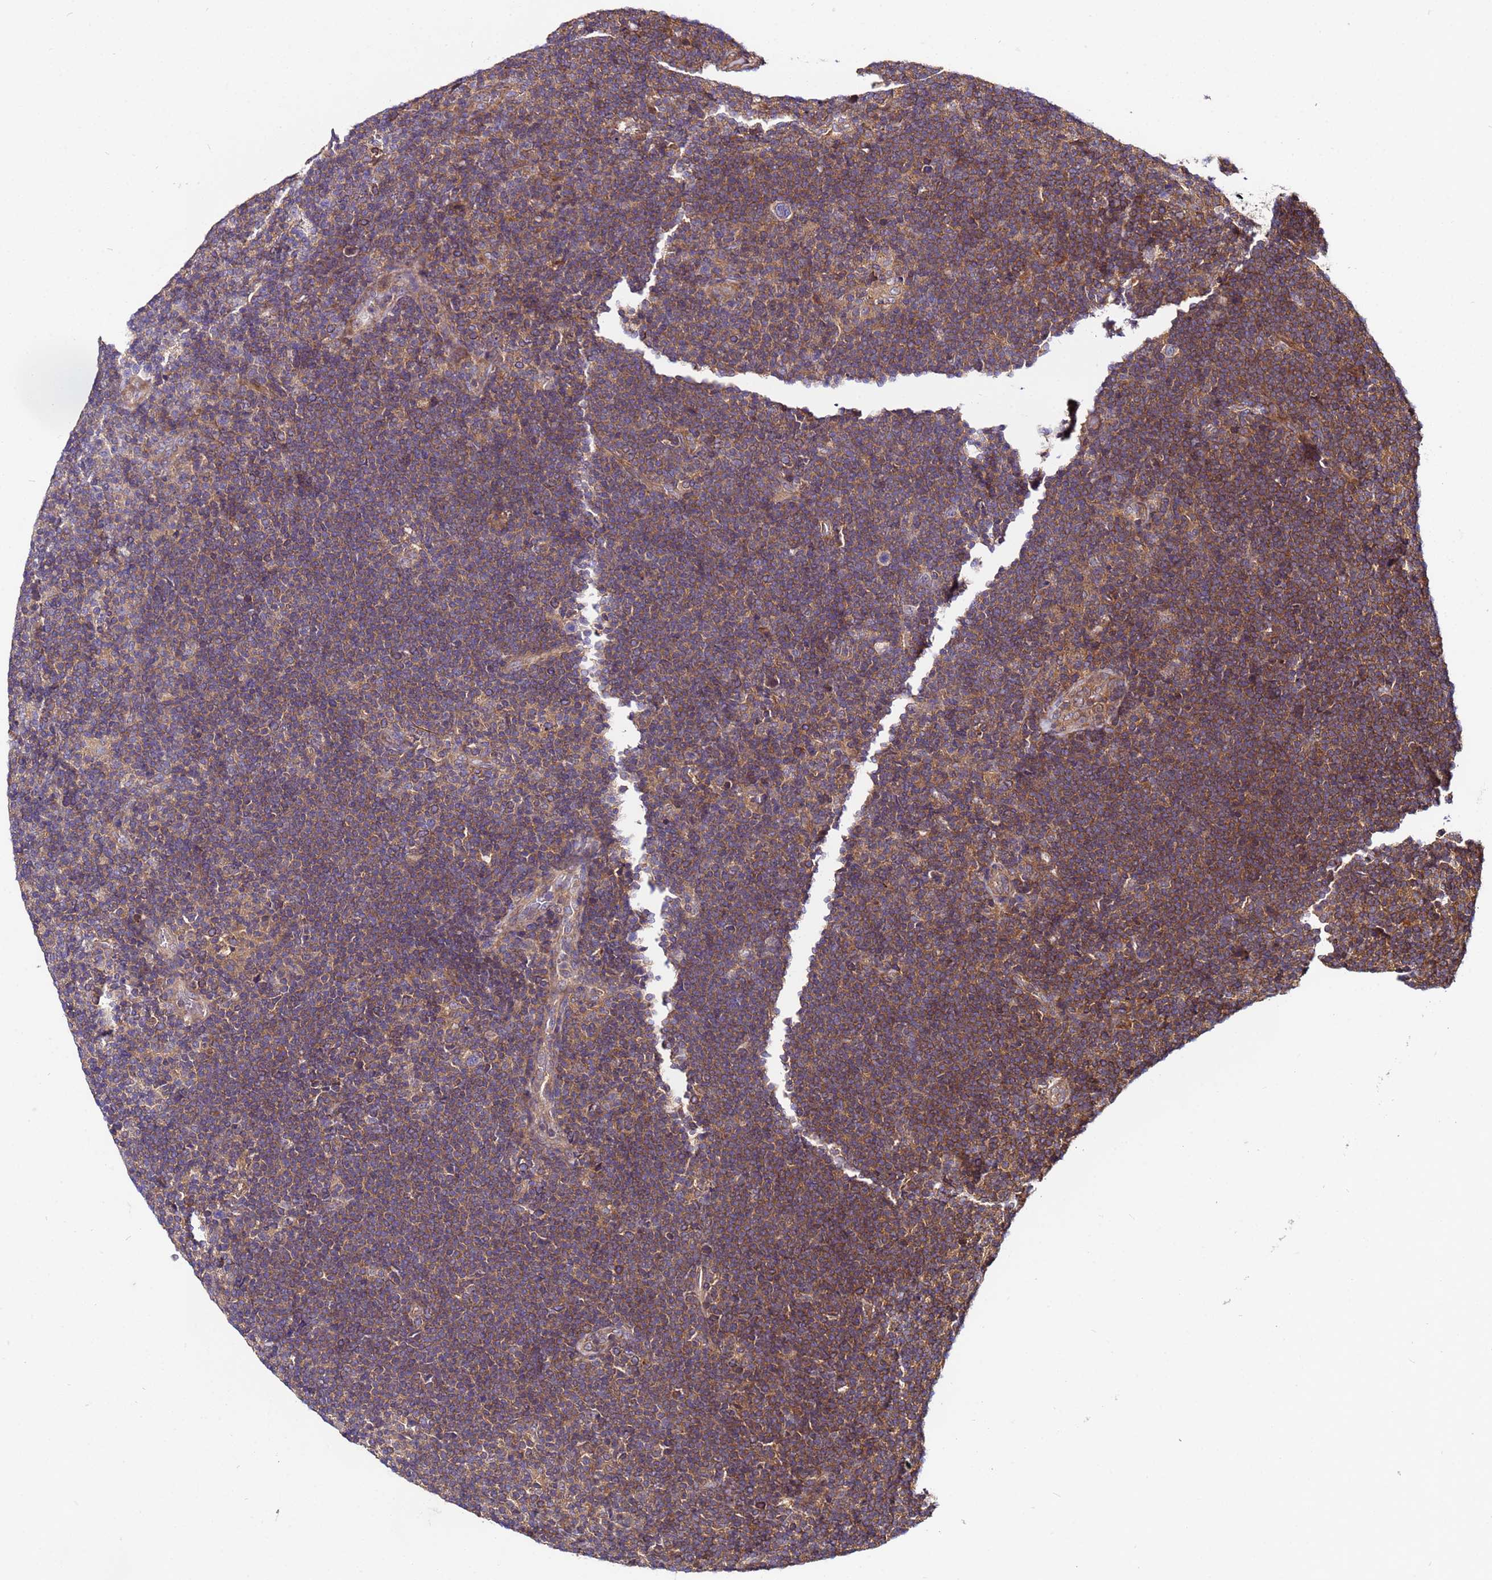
{"staining": {"intensity": "weak", "quantity": "25%-75%", "location": "cytoplasmic/membranous"}, "tissue": "lymphoma", "cell_type": "Tumor cells", "image_type": "cancer", "snomed": [{"axis": "morphology", "description": "Hodgkin's disease, NOS"}, {"axis": "topography", "description": "Lymph node"}], "caption": "This image reveals immunohistochemistry (IHC) staining of human Hodgkin's disease, with low weak cytoplasmic/membranous positivity in approximately 25%-75% of tumor cells.", "gene": "STK38", "patient": {"sex": "female", "age": 57}}